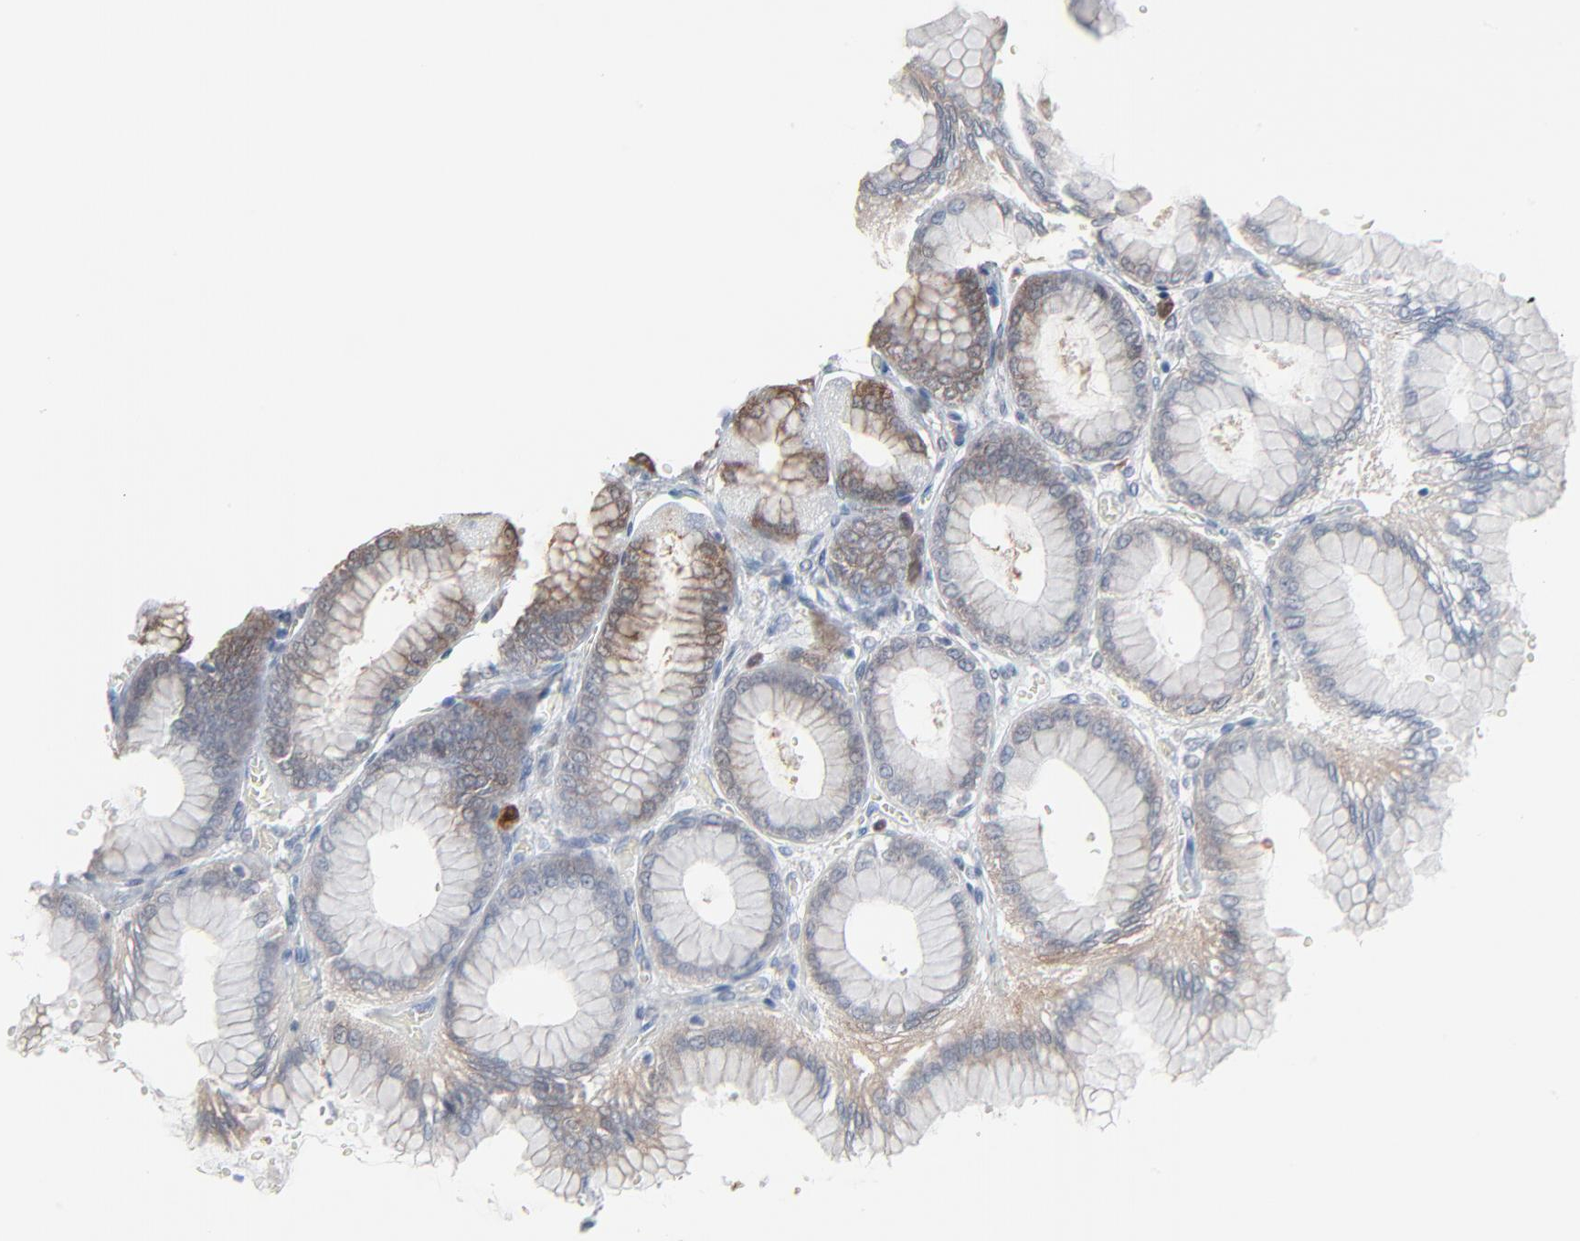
{"staining": {"intensity": "strong", "quantity": ">75%", "location": "cytoplasmic/membranous"}, "tissue": "stomach", "cell_type": "Glandular cells", "image_type": "normal", "snomed": [{"axis": "morphology", "description": "Normal tissue, NOS"}, {"axis": "topography", "description": "Stomach, upper"}], "caption": "Stomach stained with immunohistochemistry shows strong cytoplasmic/membranous positivity in about >75% of glandular cells.", "gene": "PHGDH", "patient": {"sex": "female", "age": 56}}